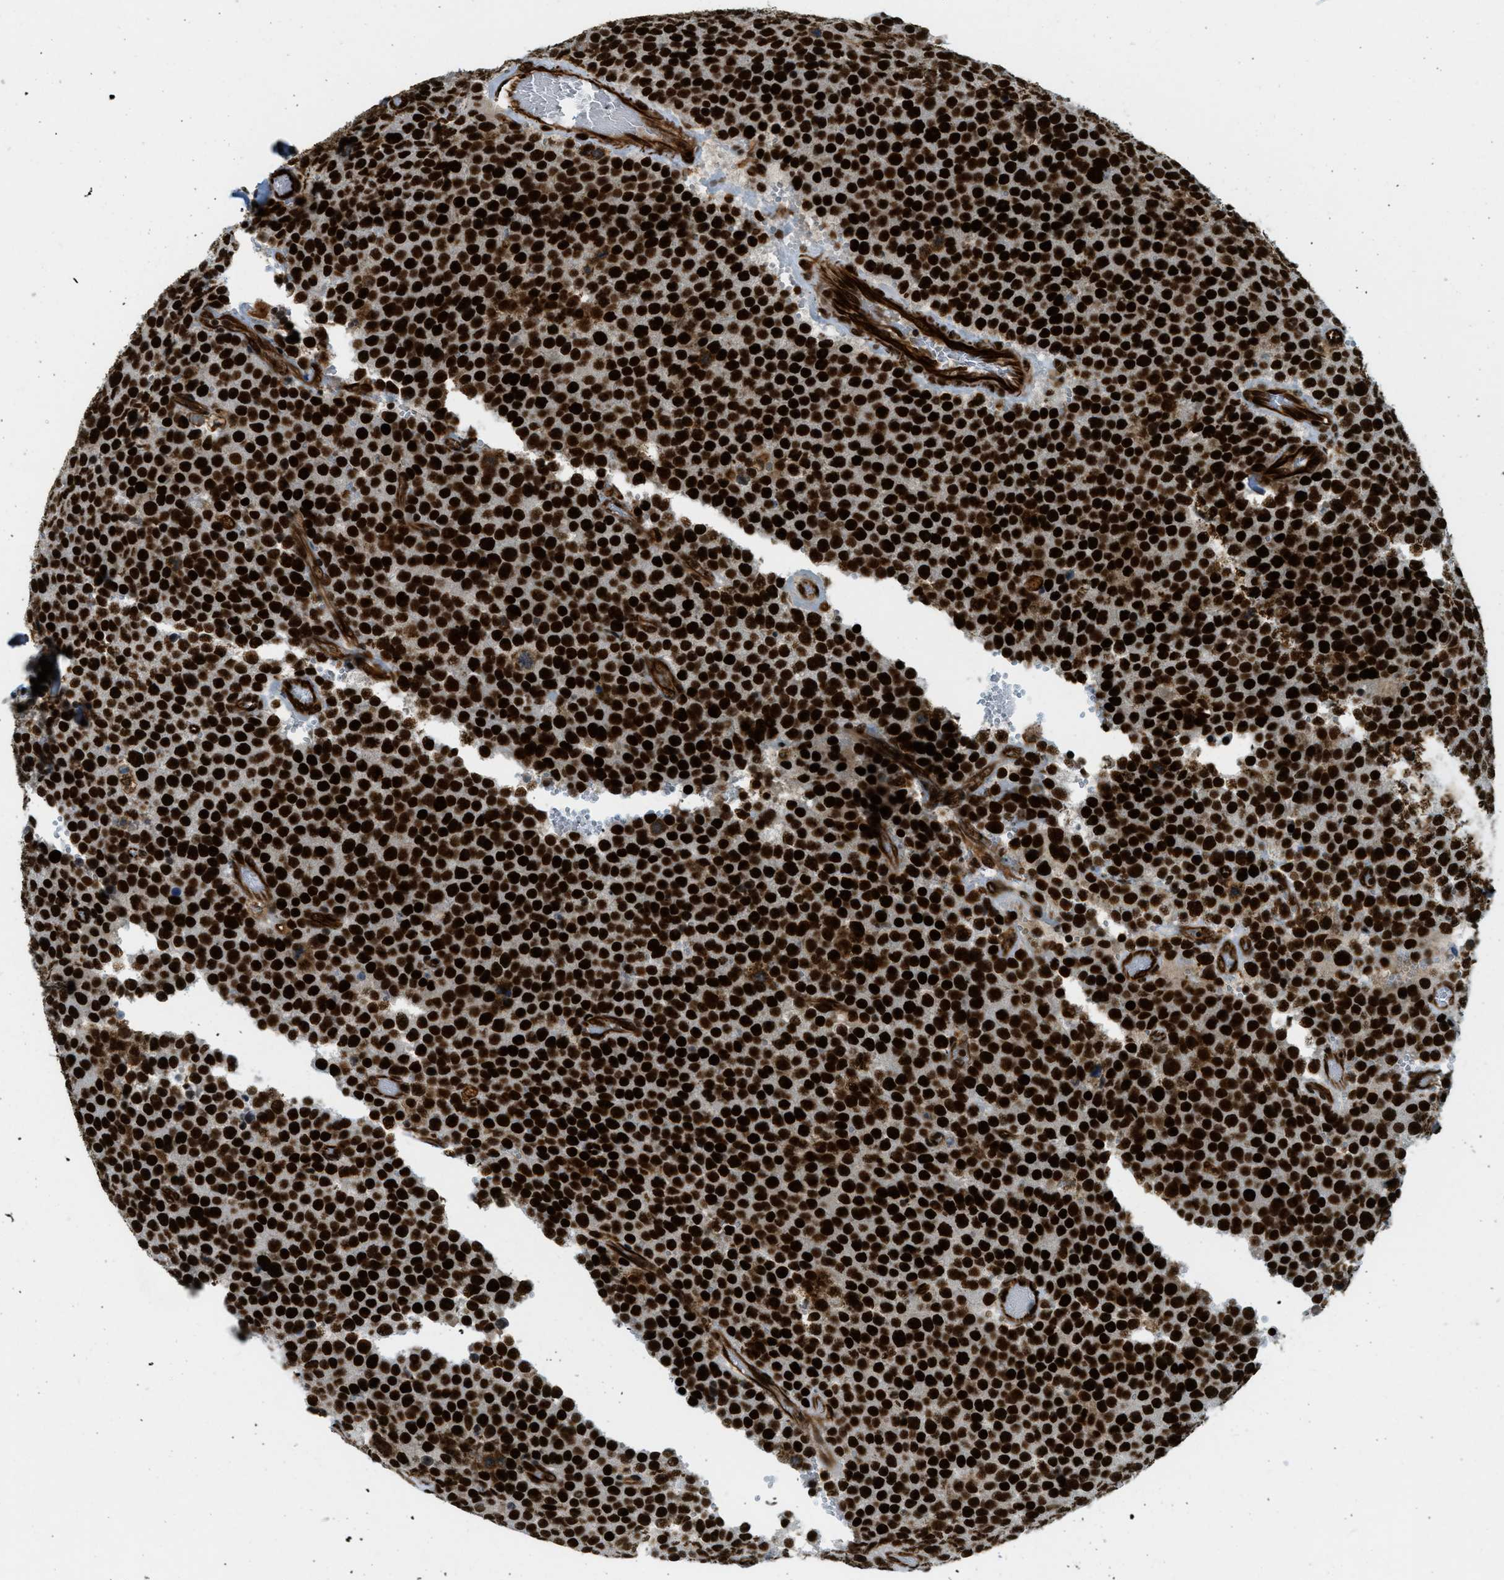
{"staining": {"intensity": "strong", "quantity": ">75%", "location": "nuclear"}, "tissue": "testis cancer", "cell_type": "Tumor cells", "image_type": "cancer", "snomed": [{"axis": "morphology", "description": "Normal tissue, NOS"}, {"axis": "morphology", "description": "Seminoma, NOS"}, {"axis": "topography", "description": "Testis"}], "caption": "This photomicrograph reveals immunohistochemistry (IHC) staining of human testis seminoma, with high strong nuclear expression in about >75% of tumor cells.", "gene": "ZFR", "patient": {"sex": "male", "age": 71}}